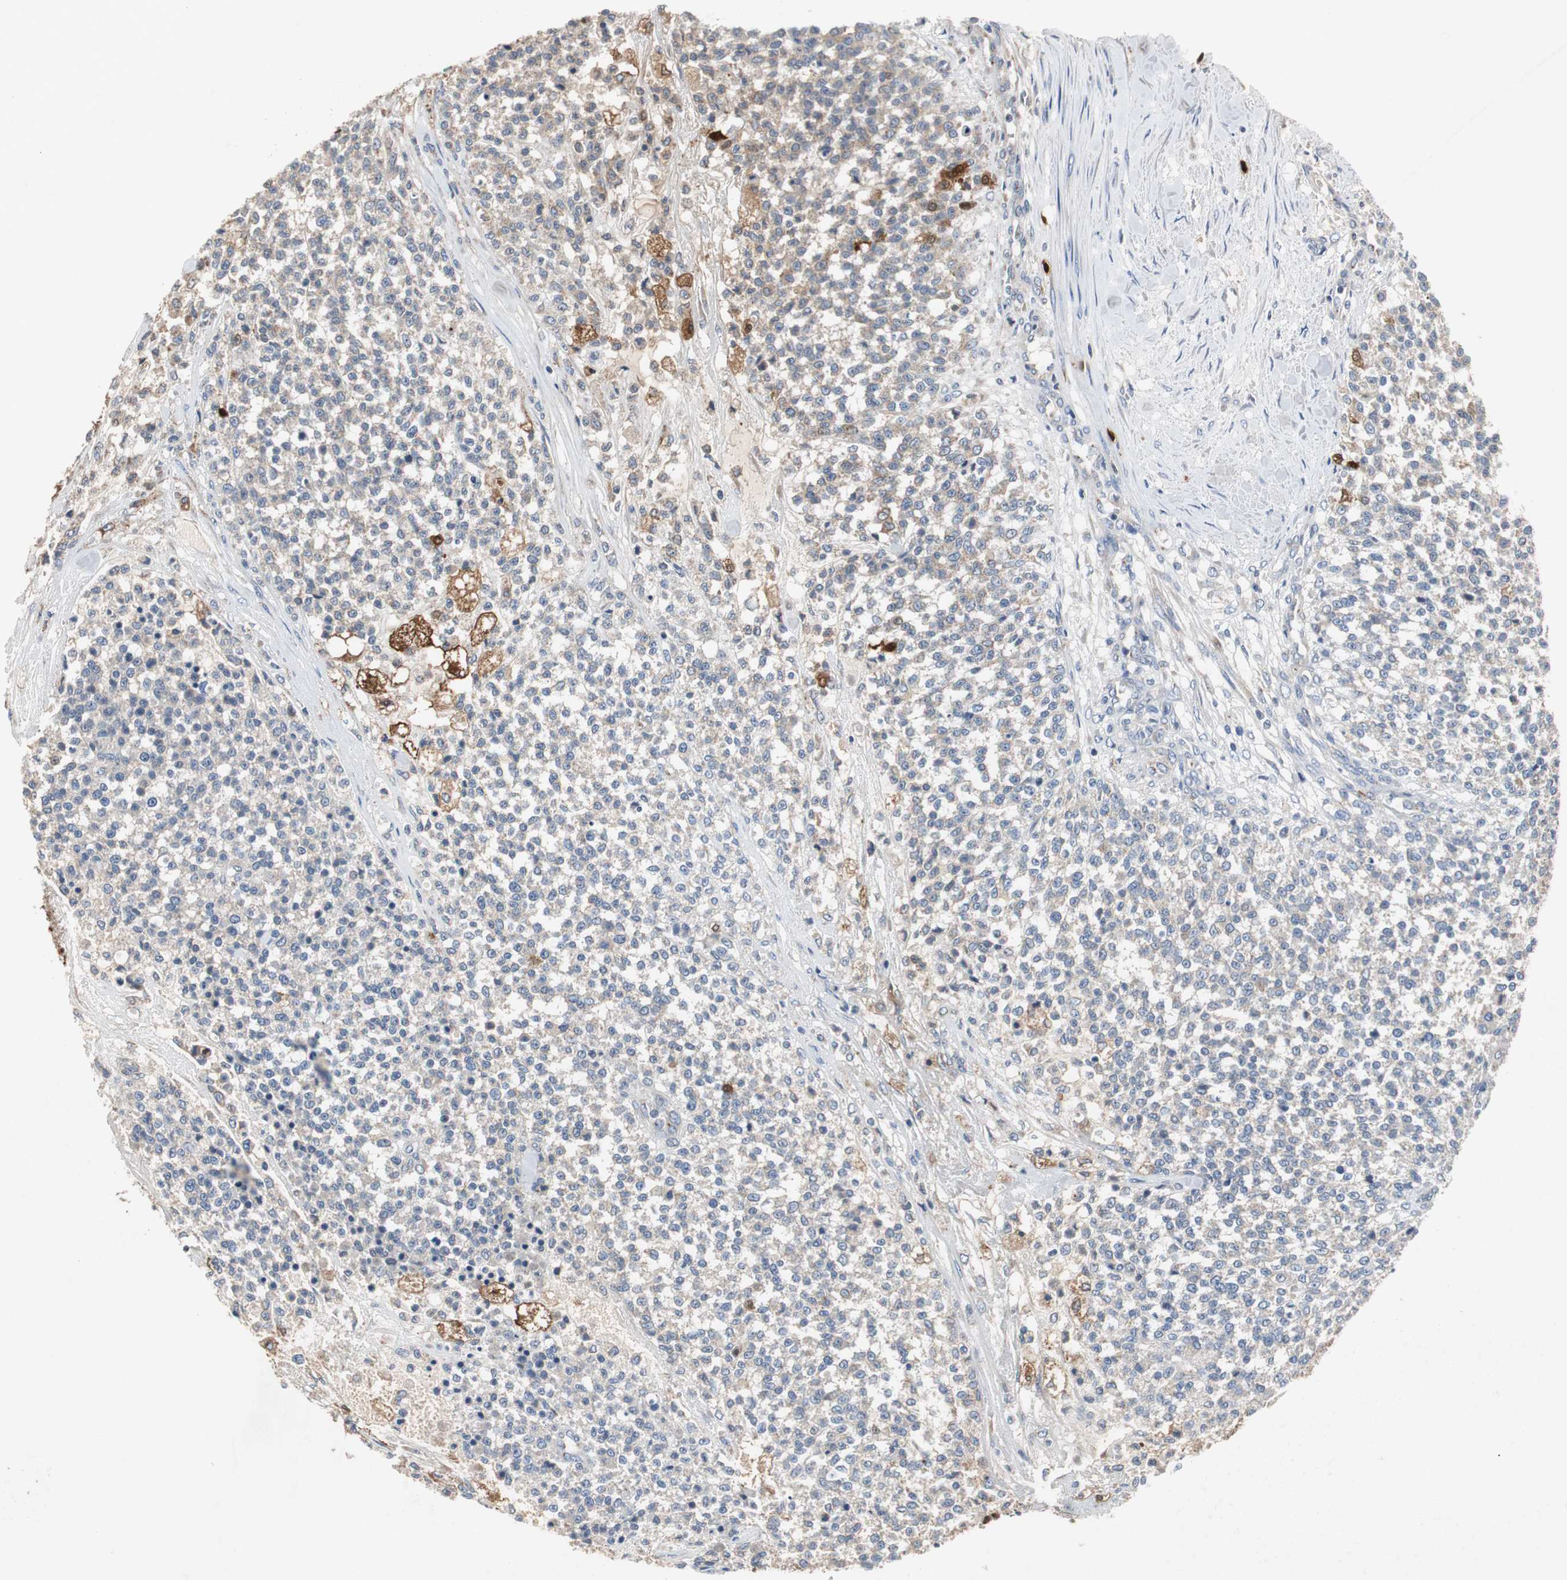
{"staining": {"intensity": "weak", "quantity": "25%-75%", "location": "cytoplasmic/membranous"}, "tissue": "testis cancer", "cell_type": "Tumor cells", "image_type": "cancer", "snomed": [{"axis": "morphology", "description": "Seminoma, NOS"}, {"axis": "topography", "description": "Testis"}], "caption": "Tumor cells display weak cytoplasmic/membranous staining in approximately 25%-75% of cells in testis seminoma. The staining was performed using DAB (3,3'-diaminobenzidine) to visualize the protein expression in brown, while the nuclei were stained in blue with hematoxylin (Magnification: 20x).", "gene": "CALB2", "patient": {"sex": "male", "age": 59}}